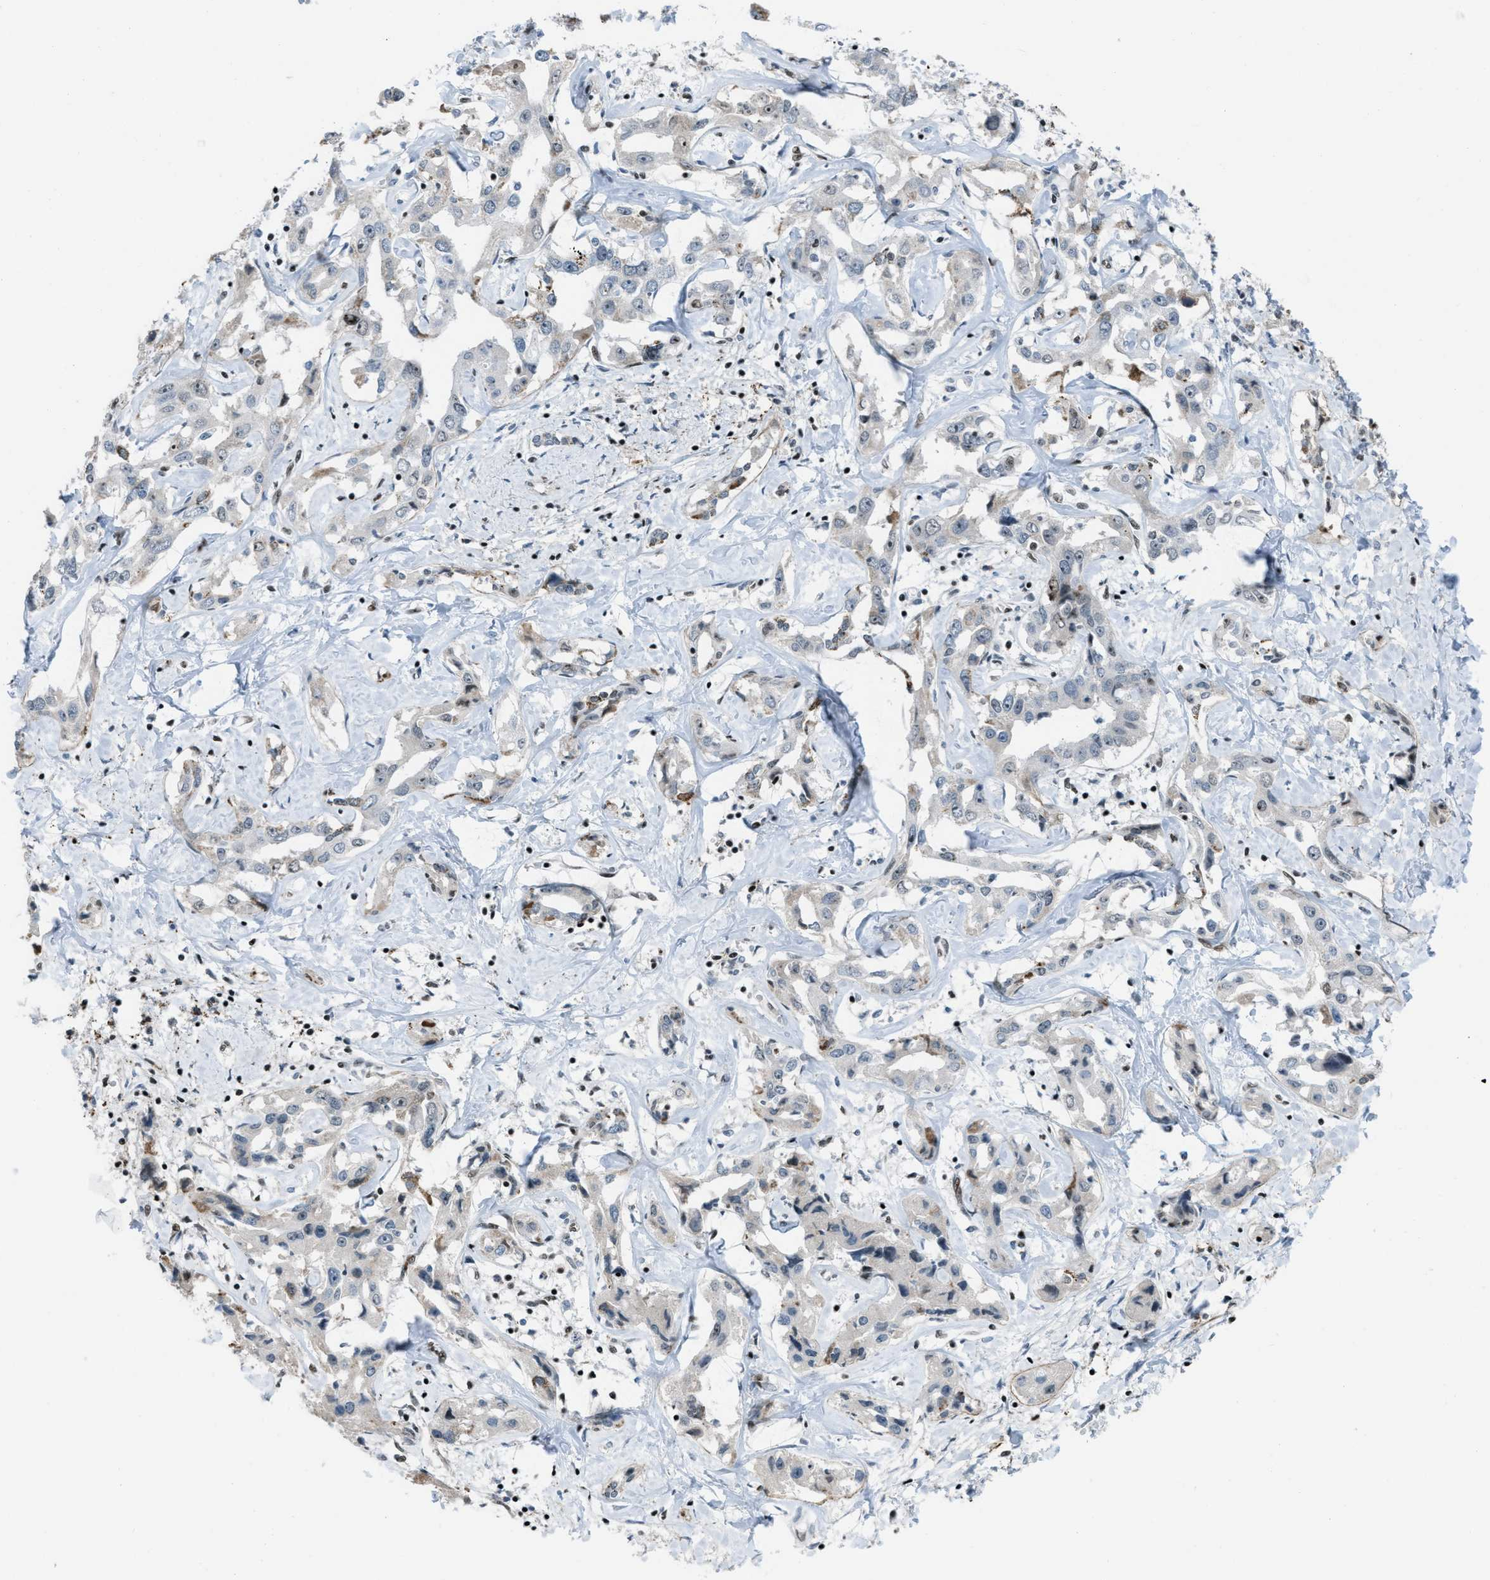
{"staining": {"intensity": "negative", "quantity": "none", "location": "none"}, "tissue": "liver cancer", "cell_type": "Tumor cells", "image_type": "cancer", "snomed": [{"axis": "morphology", "description": "Cholangiocarcinoma"}, {"axis": "topography", "description": "Liver"}], "caption": "A high-resolution image shows immunohistochemistry (IHC) staining of cholangiocarcinoma (liver), which shows no significant expression in tumor cells.", "gene": "SLFN5", "patient": {"sex": "male", "age": 59}}